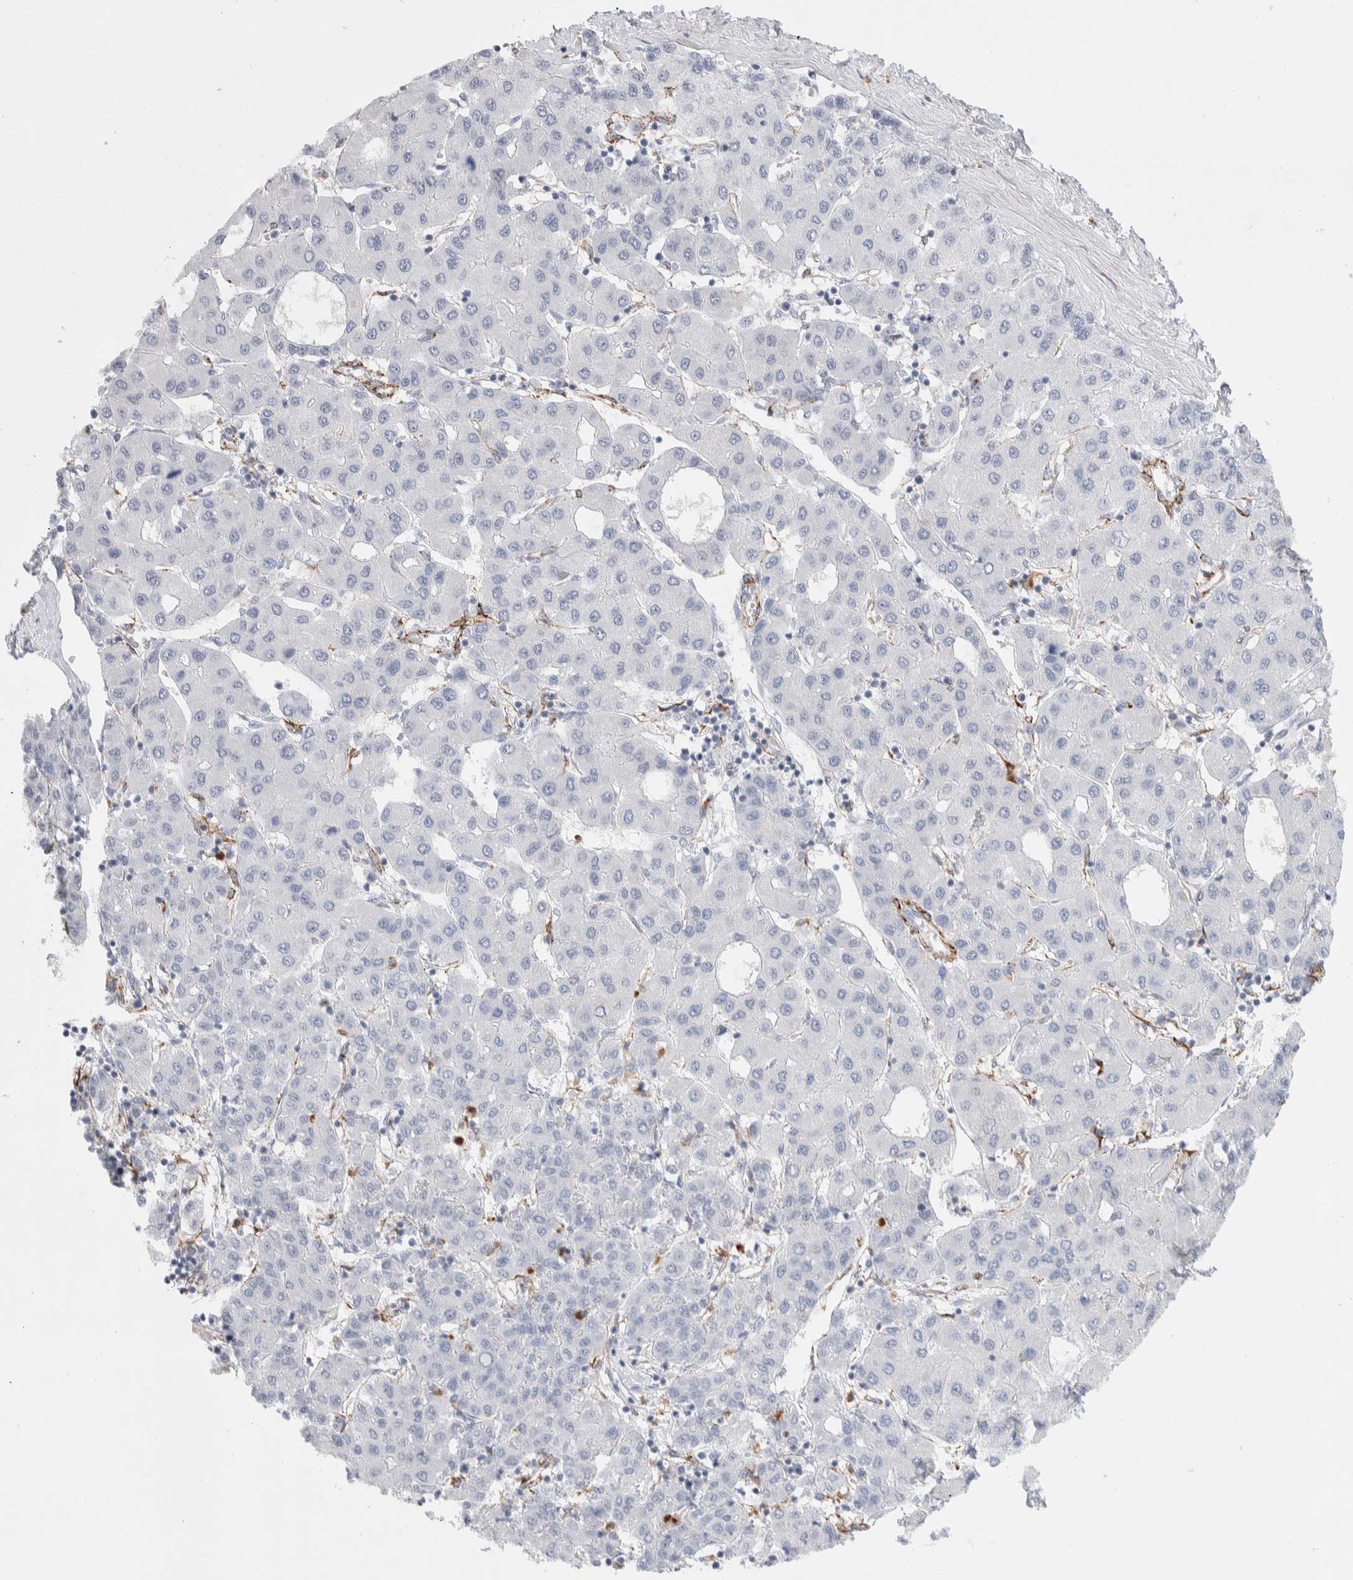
{"staining": {"intensity": "negative", "quantity": "none", "location": "none"}, "tissue": "liver cancer", "cell_type": "Tumor cells", "image_type": "cancer", "snomed": [{"axis": "morphology", "description": "Carcinoma, Hepatocellular, NOS"}, {"axis": "topography", "description": "Liver"}], "caption": "An image of human liver cancer (hepatocellular carcinoma) is negative for staining in tumor cells. (DAB immunohistochemistry (IHC), high magnification).", "gene": "SEPTIN4", "patient": {"sex": "male", "age": 65}}